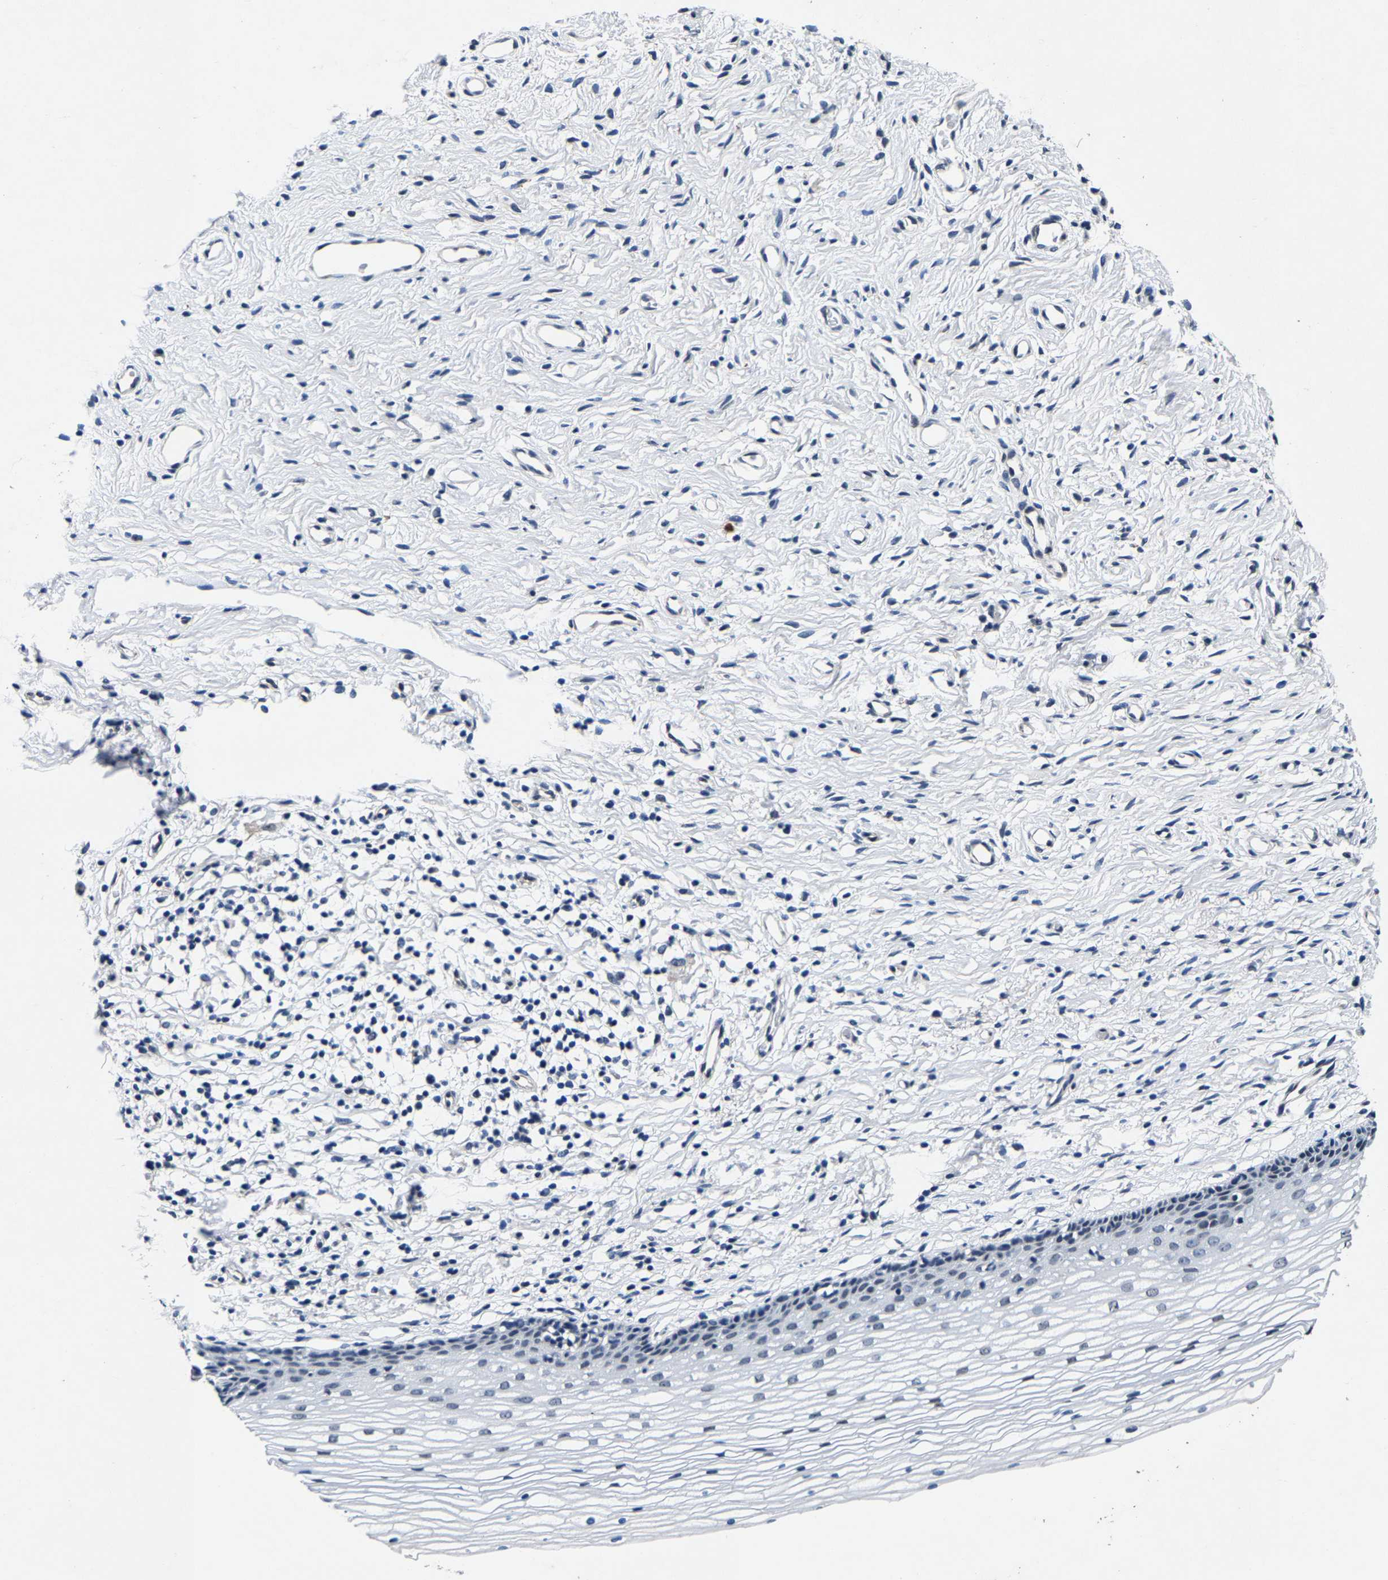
{"staining": {"intensity": "negative", "quantity": "none", "location": "none"}, "tissue": "cervix", "cell_type": "Glandular cells", "image_type": "normal", "snomed": [{"axis": "morphology", "description": "Normal tissue, NOS"}, {"axis": "topography", "description": "Cervix"}], "caption": "IHC photomicrograph of normal cervix: human cervix stained with DAB (3,3'-diaminobenzidine) demonstrates no significant protein staining in glandular cells.", "gene": "UBN2", "patient": {"sex": "female", "age": 77}}